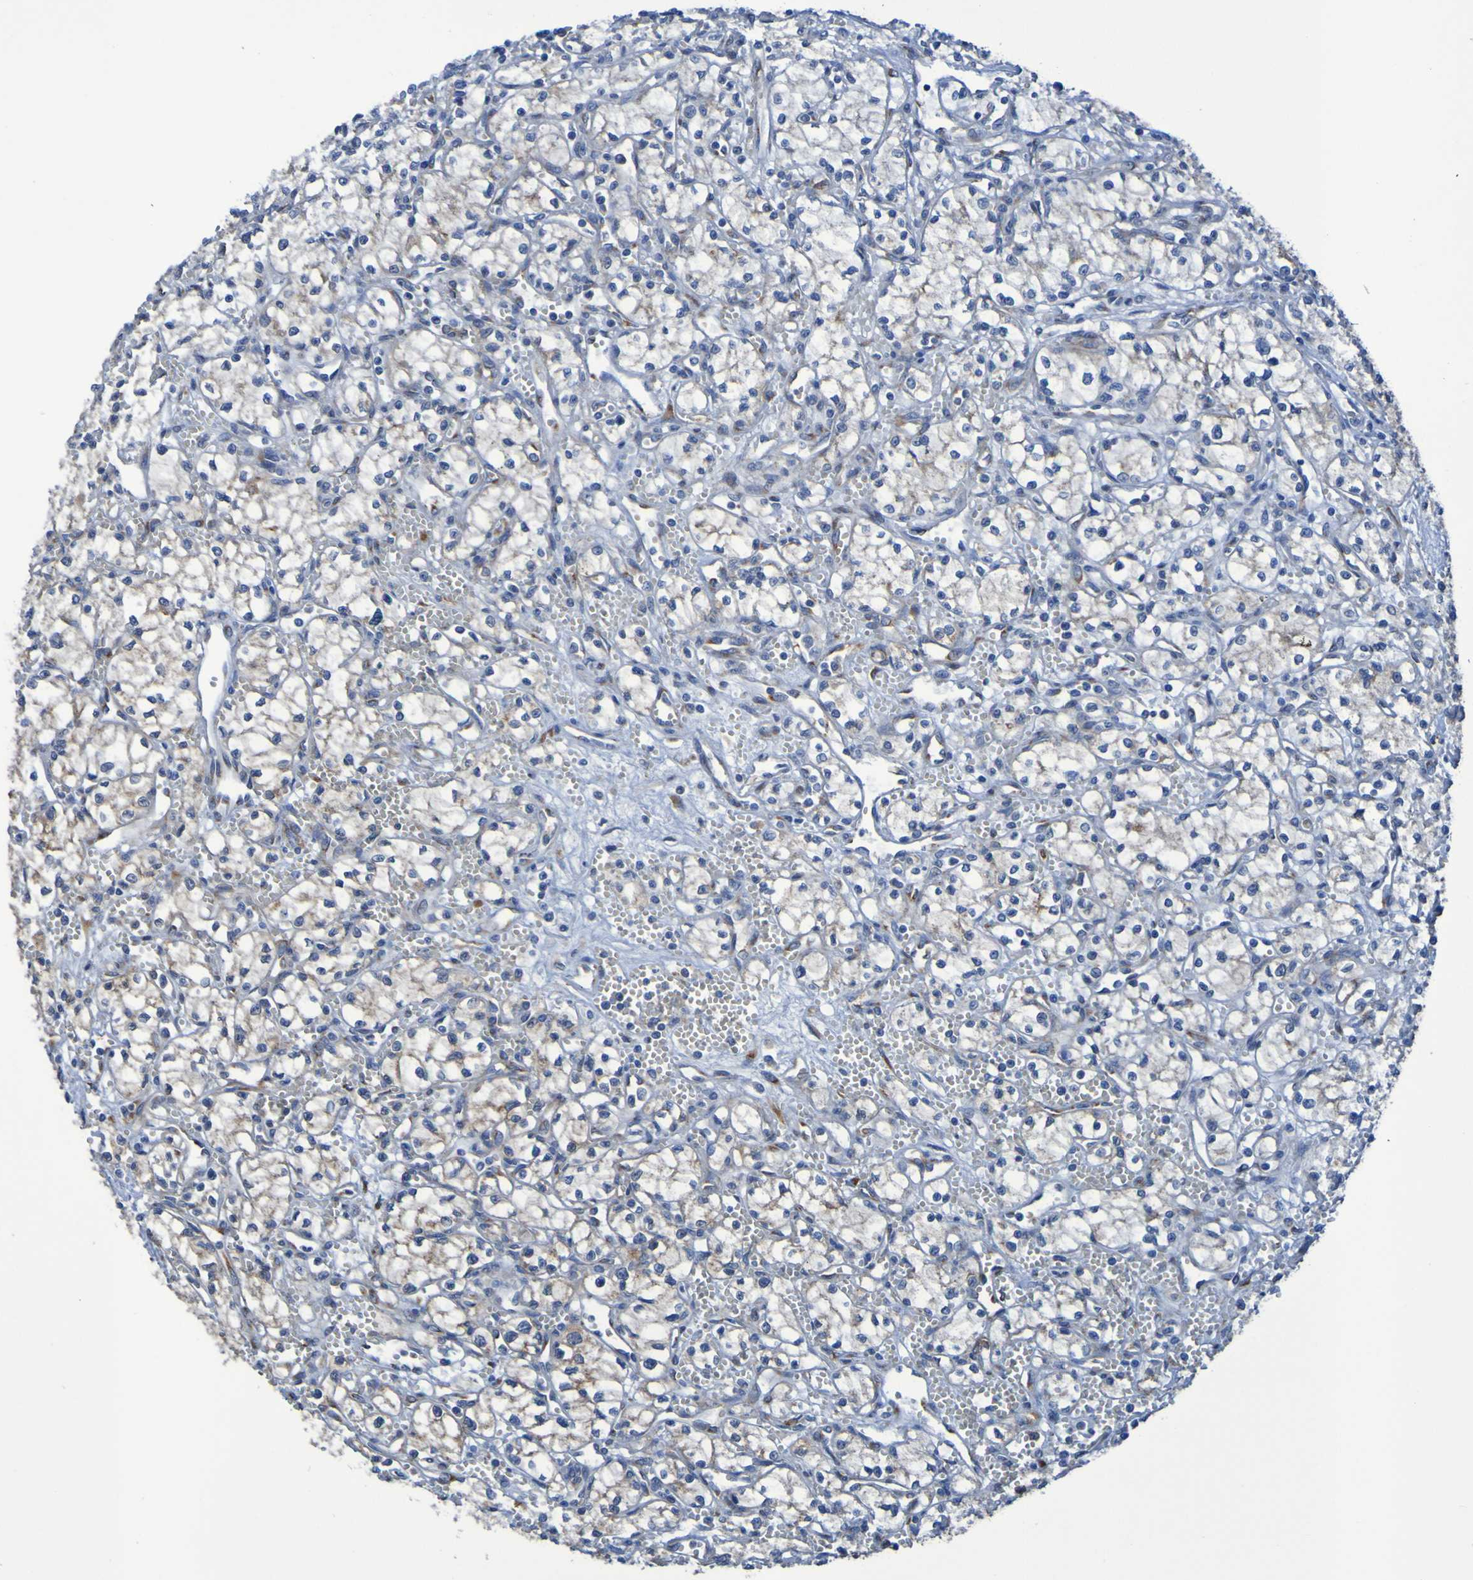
{"staining": {"intensity": "weak", "quantity": "25%-75%", "location": "cytoplasmic/membranous"}, "tissue": "renal cancer", "cell_type": "Tumor cells", "image_type": "cancer", "snomed": [{"axis": "morphology", "description": "Normal tissue, NOS"}, {"axis": "morphology", "description": "Adenocarcinoma, NOS"}, {"axis": "topography", "description": "Kidney"}], "caption": "Tumor cells display low levels of weak cytoplasmic/membranous staining in about 25%-75% of cells in human renal cancer (adenocarcinoma).", "gene": "FKBP3", "patient": {"sex": "male", "age": 59}}